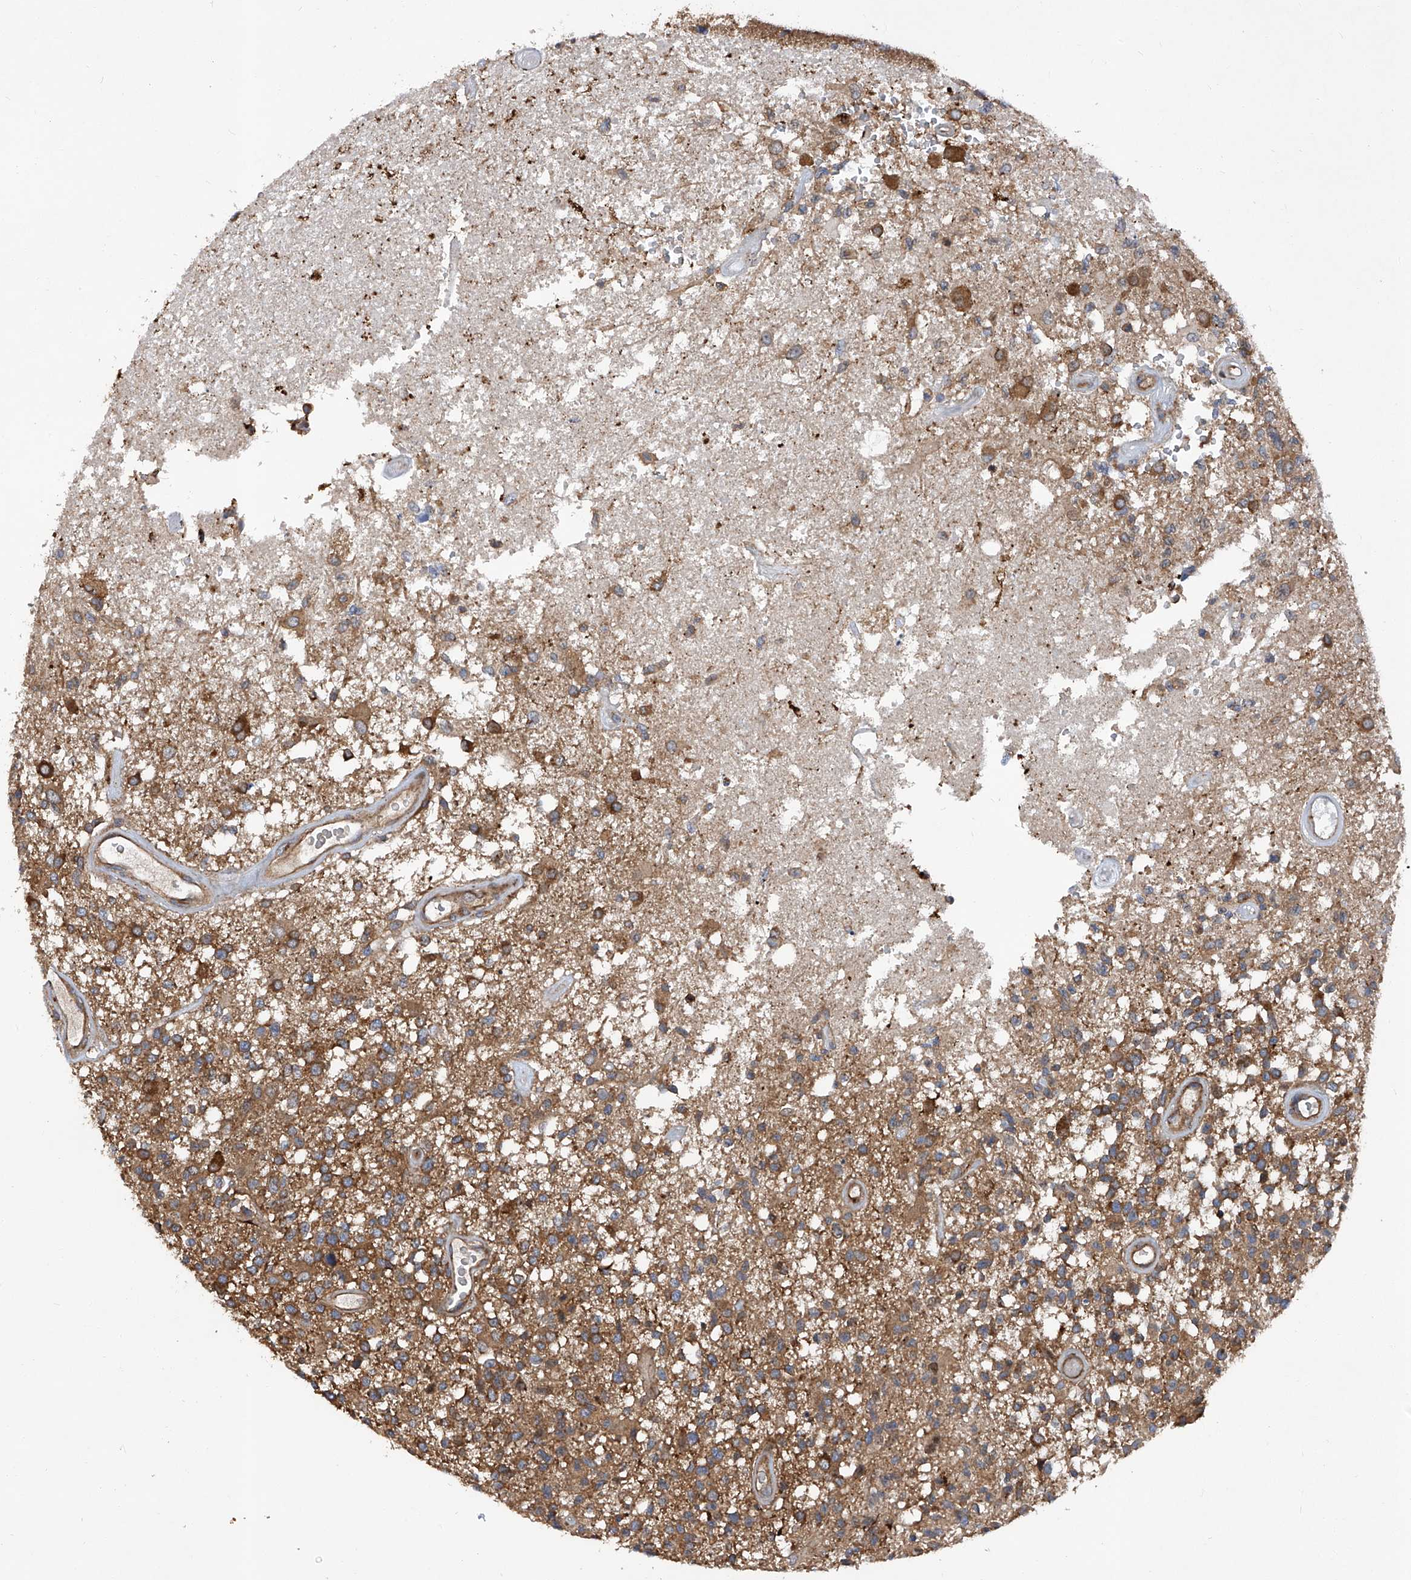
{"staining": {"intensity": "moderate", "quantity": ">75%", "location": "cytoplasmic/membranous"}, "tissue": "glioma", "cell_type": "Tumor cells", "image_type": "cancer", "snomed": [{"axis": "morphology", "description": "Glioma, malignant, High grade"}, {"axis": "morphology", "description": "Glioblastoma, NOS"}, {"axis": "topography", "description": "Brain"}], "caption": "High-magnification brightfield microscopy of glioma stained with DAB (3,3'-diaminobenzidine) (brown) and counterstained with hematoxylin (blue). tumor cells exhibit moderate cytoplasmic/membranous staining is appreciated in approximately>75% of cells.", "gene": "SMAP1", "patient": {"sex": "male", "age": 60}}